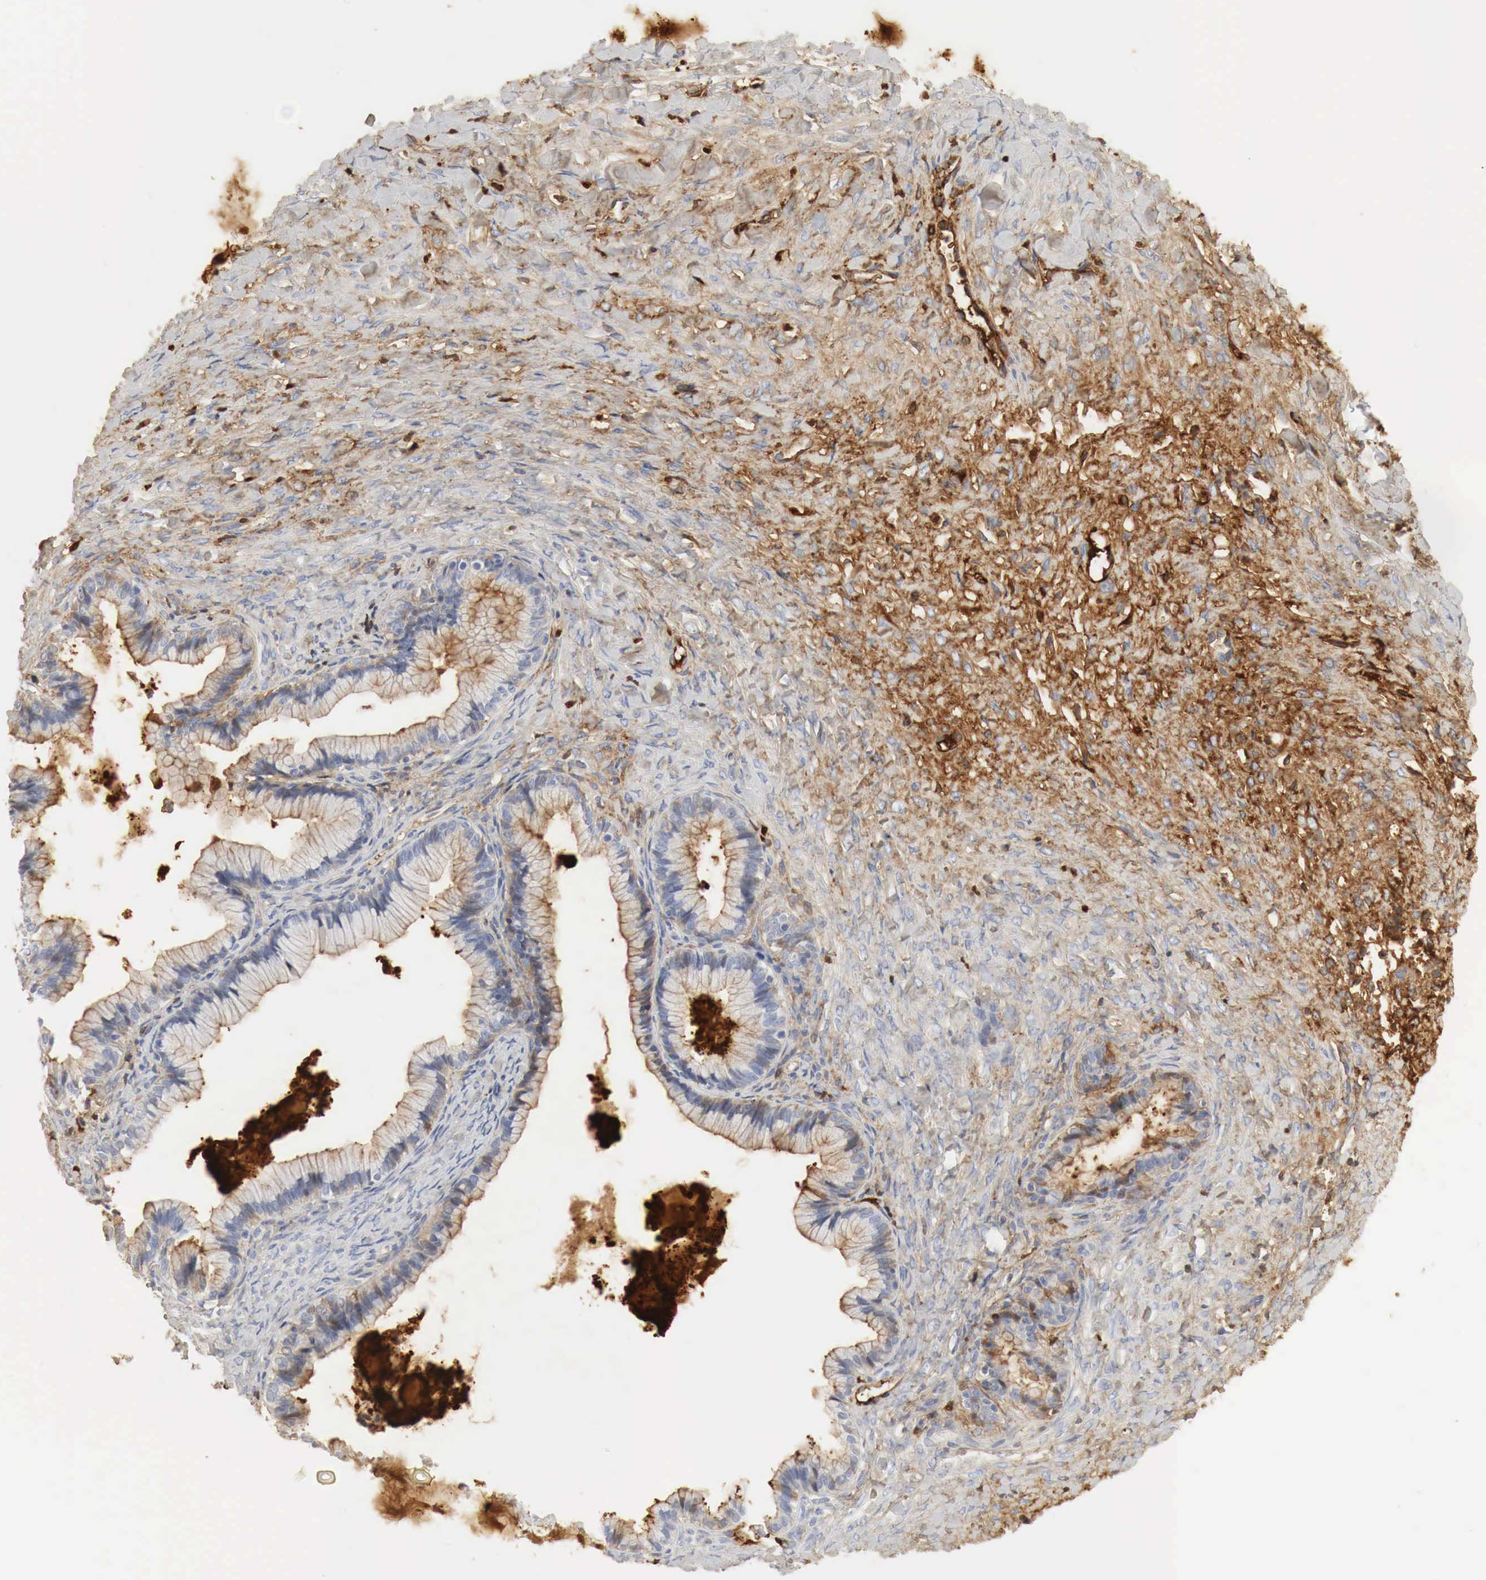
{"staining": {"intensity": "weak", "quantity": "<25%", "location": "cytoplasmic/membranous"}, "tissue": "ovarian cancer", "cell_type": "Tumor cells", "image_type": "cancer", "snomed": [{"axis": "morphology", "description": "Cystadenocarcinoma, mucinous, NOS"}, {"axis": "topography", "description": "Ovary"}], "caption": "This photomicrograph is of ovarian cancer (mucinous cystadenocarcinoma) stained with immunohistochemistry to label a protein in brown with the nuclei are counter-stained blue. There is no positivity in tumor cells.", "gene": "IGLC3", "patient": {"sex": "female", "age": 41}}